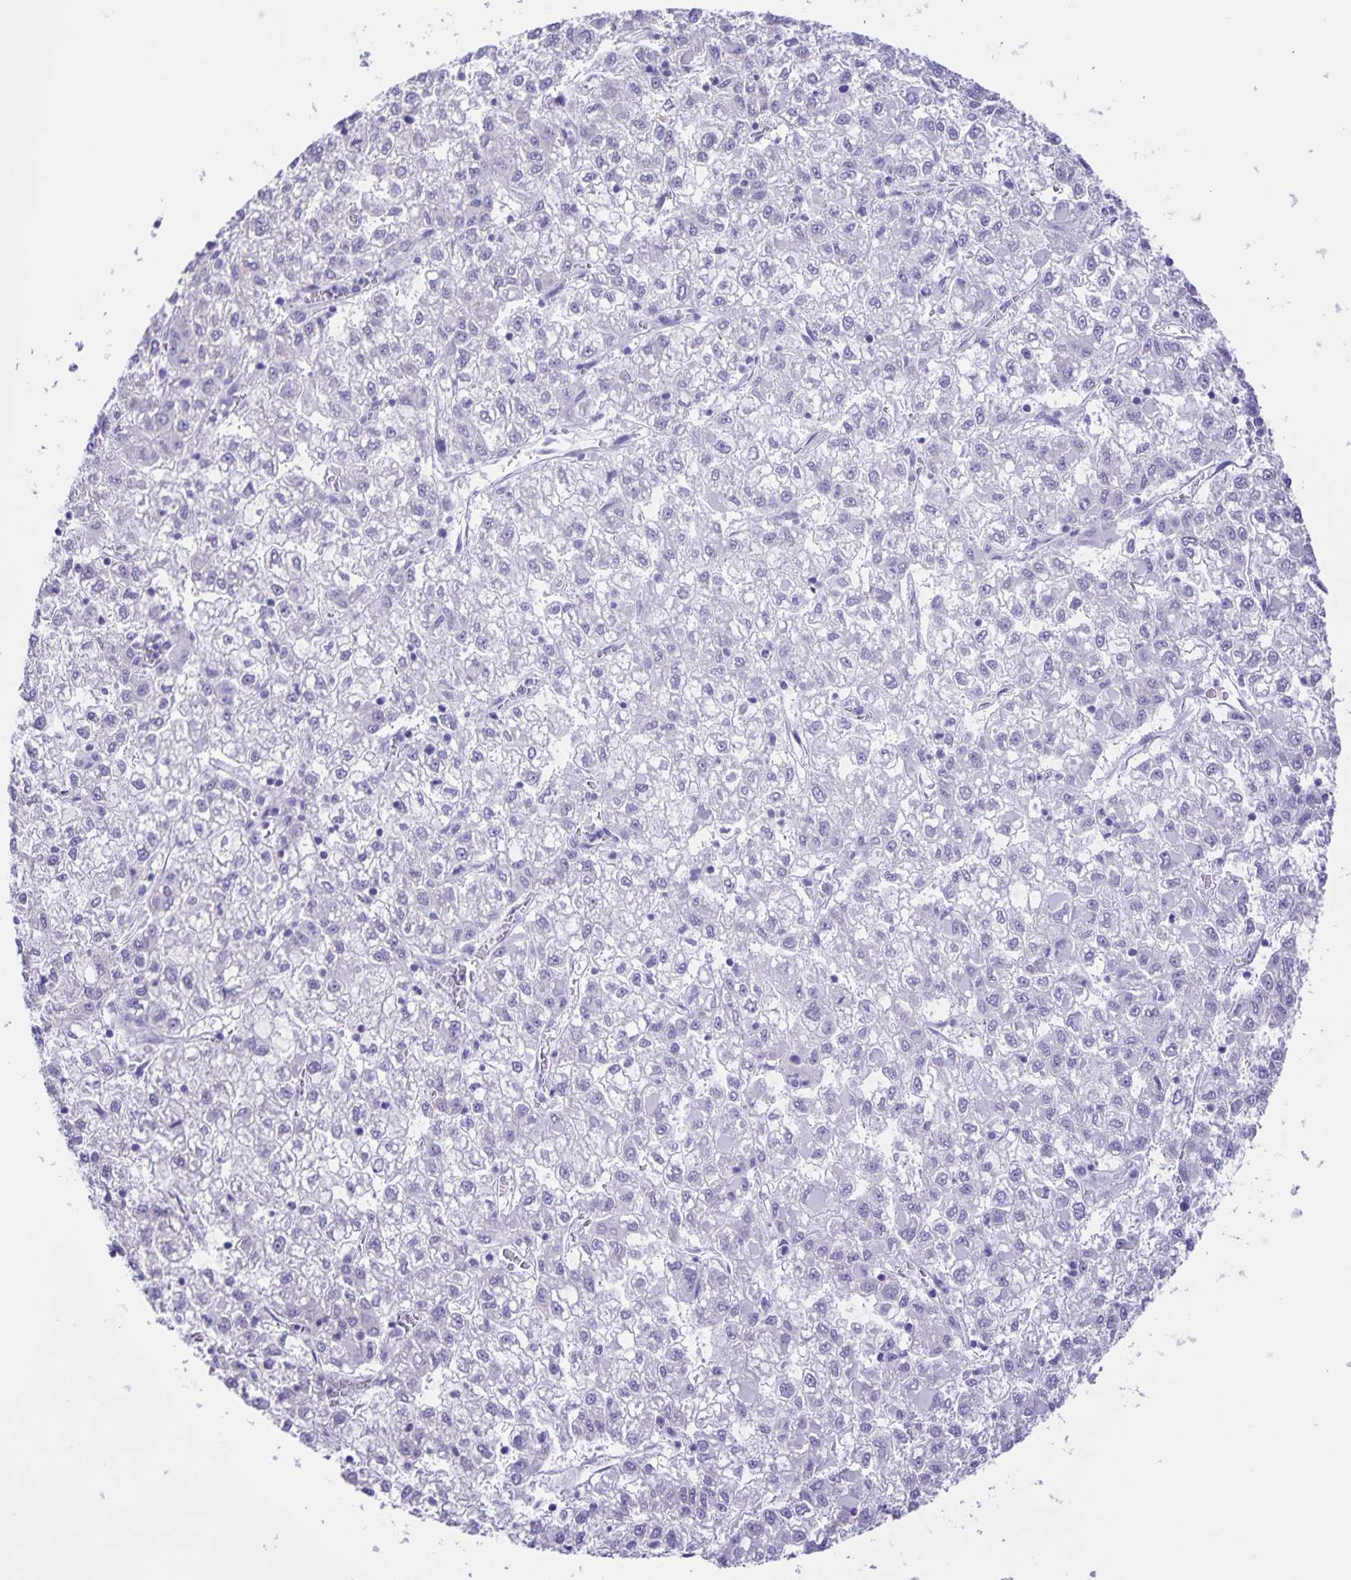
{"staining": {"intensity": "negative", "quantity": "none", "location": "none"}, "tissue": "liver cancer", "cell_type": "Tumor cells", "image_type": "cancer", "snomed": [{"axis": "morphology", "description": "Carcinoma, Hepatocellular, NOS"}, {"axis": "topography", "description": "Liver"}], "caption": "IHC histopathology image of neoplastic tissue: hepatocellular carcinoma (liver) stained with DAB (3,3'-diaminobenzidine) displays no significant protein expression in tumor cells.", "gene": "CAPSL", "patient": {"sex": "male", "age": 40}}